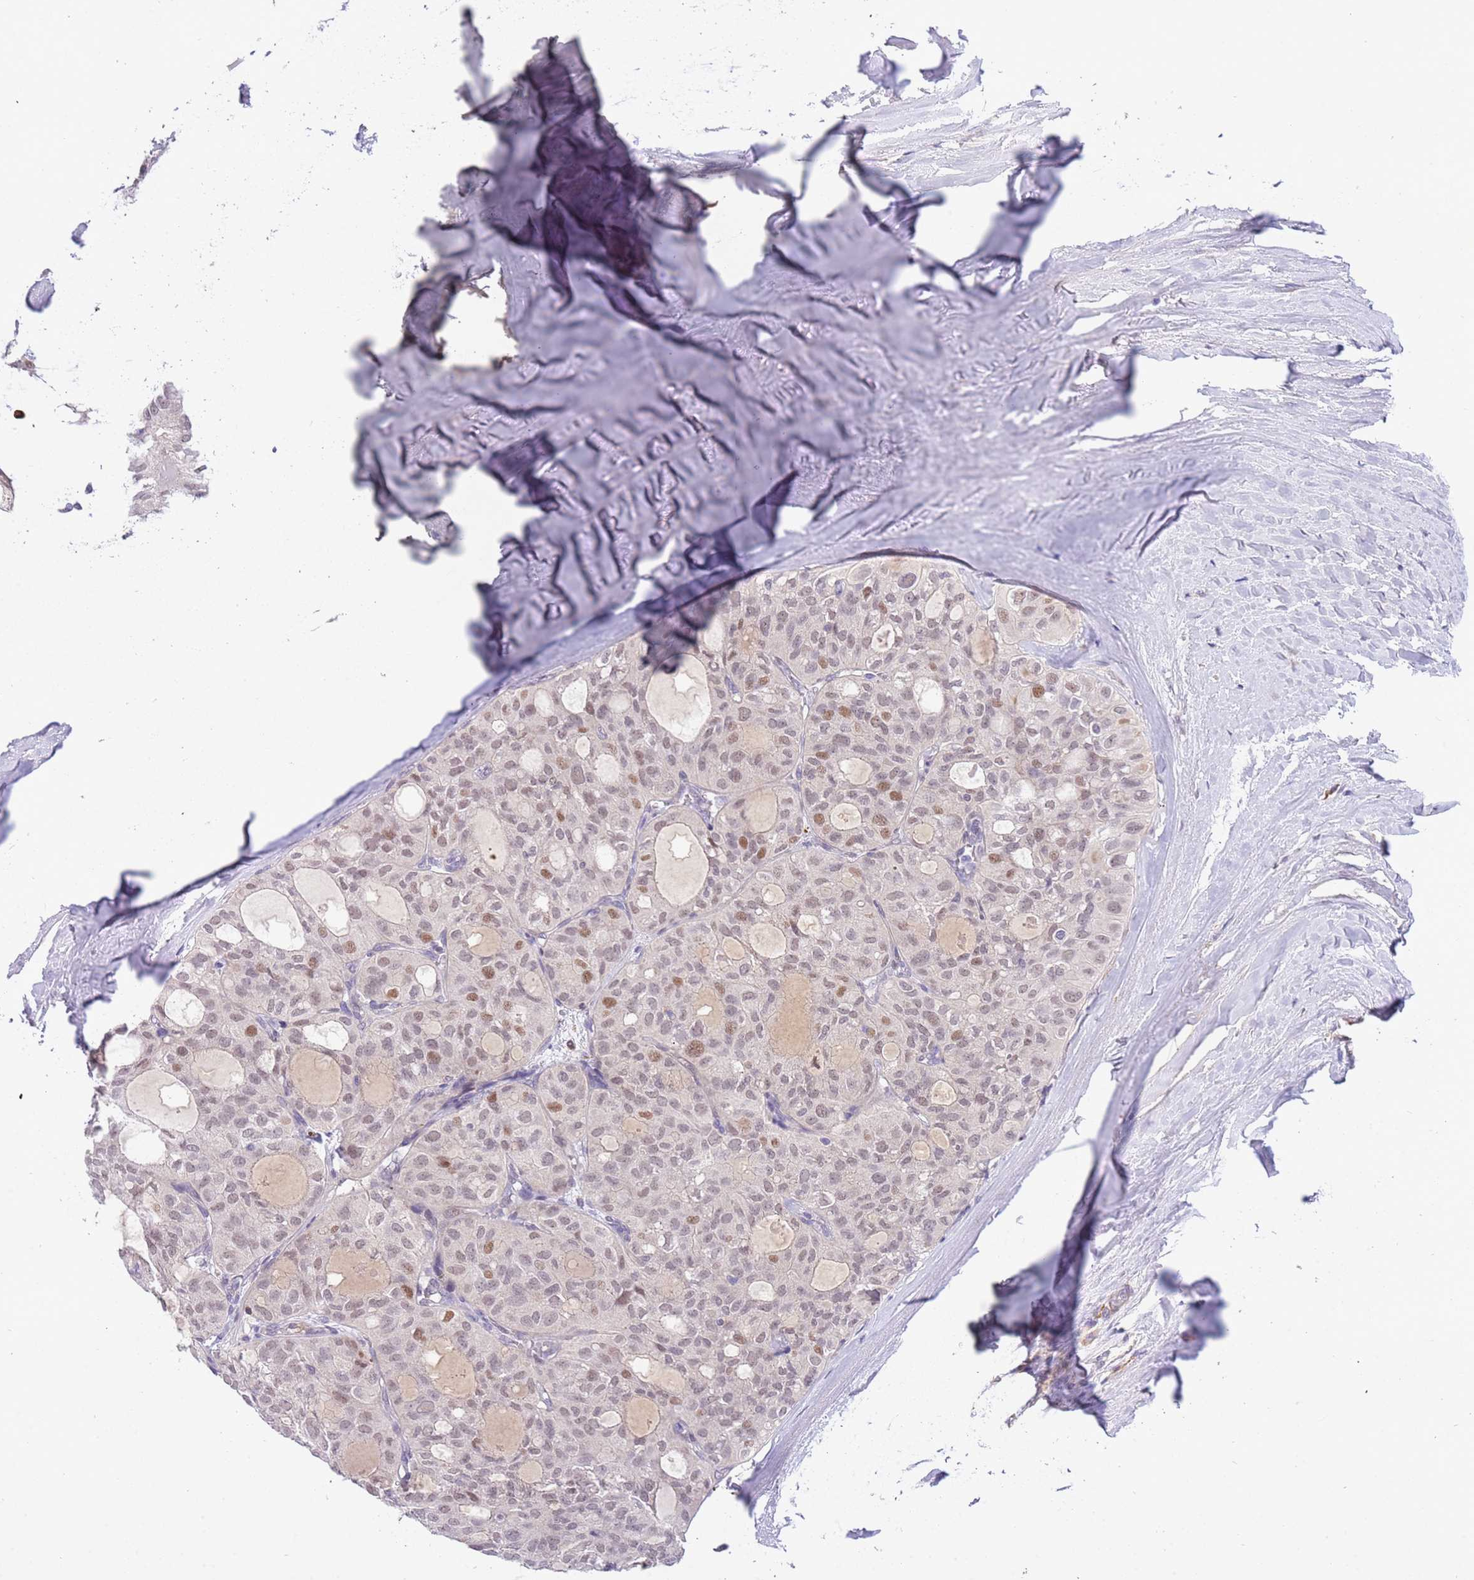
{"staining": {"intensity": "moderate", "quantity": "<25%", "location": "nuclear"}, "tissue": "thyroid cancer", "cell_type": "Tumor cells", "image_type": "cancer", "snomed": [{"axis": "morphology", "description": "Follicular adenoma carcinoma, NOS"}, {"axis": "topography", "description": "Thyroid gland"}], "caption": "Immunohistochemistry (IHC) (DAB (3,3'-diaminobenzidine)) staining of human thyroid cancer exhibits moderate nuclear protein expression in approximately <25% of tumor cells.", "gene": "MAGEF1", "patient": {"sex": "male", "age": 75}}